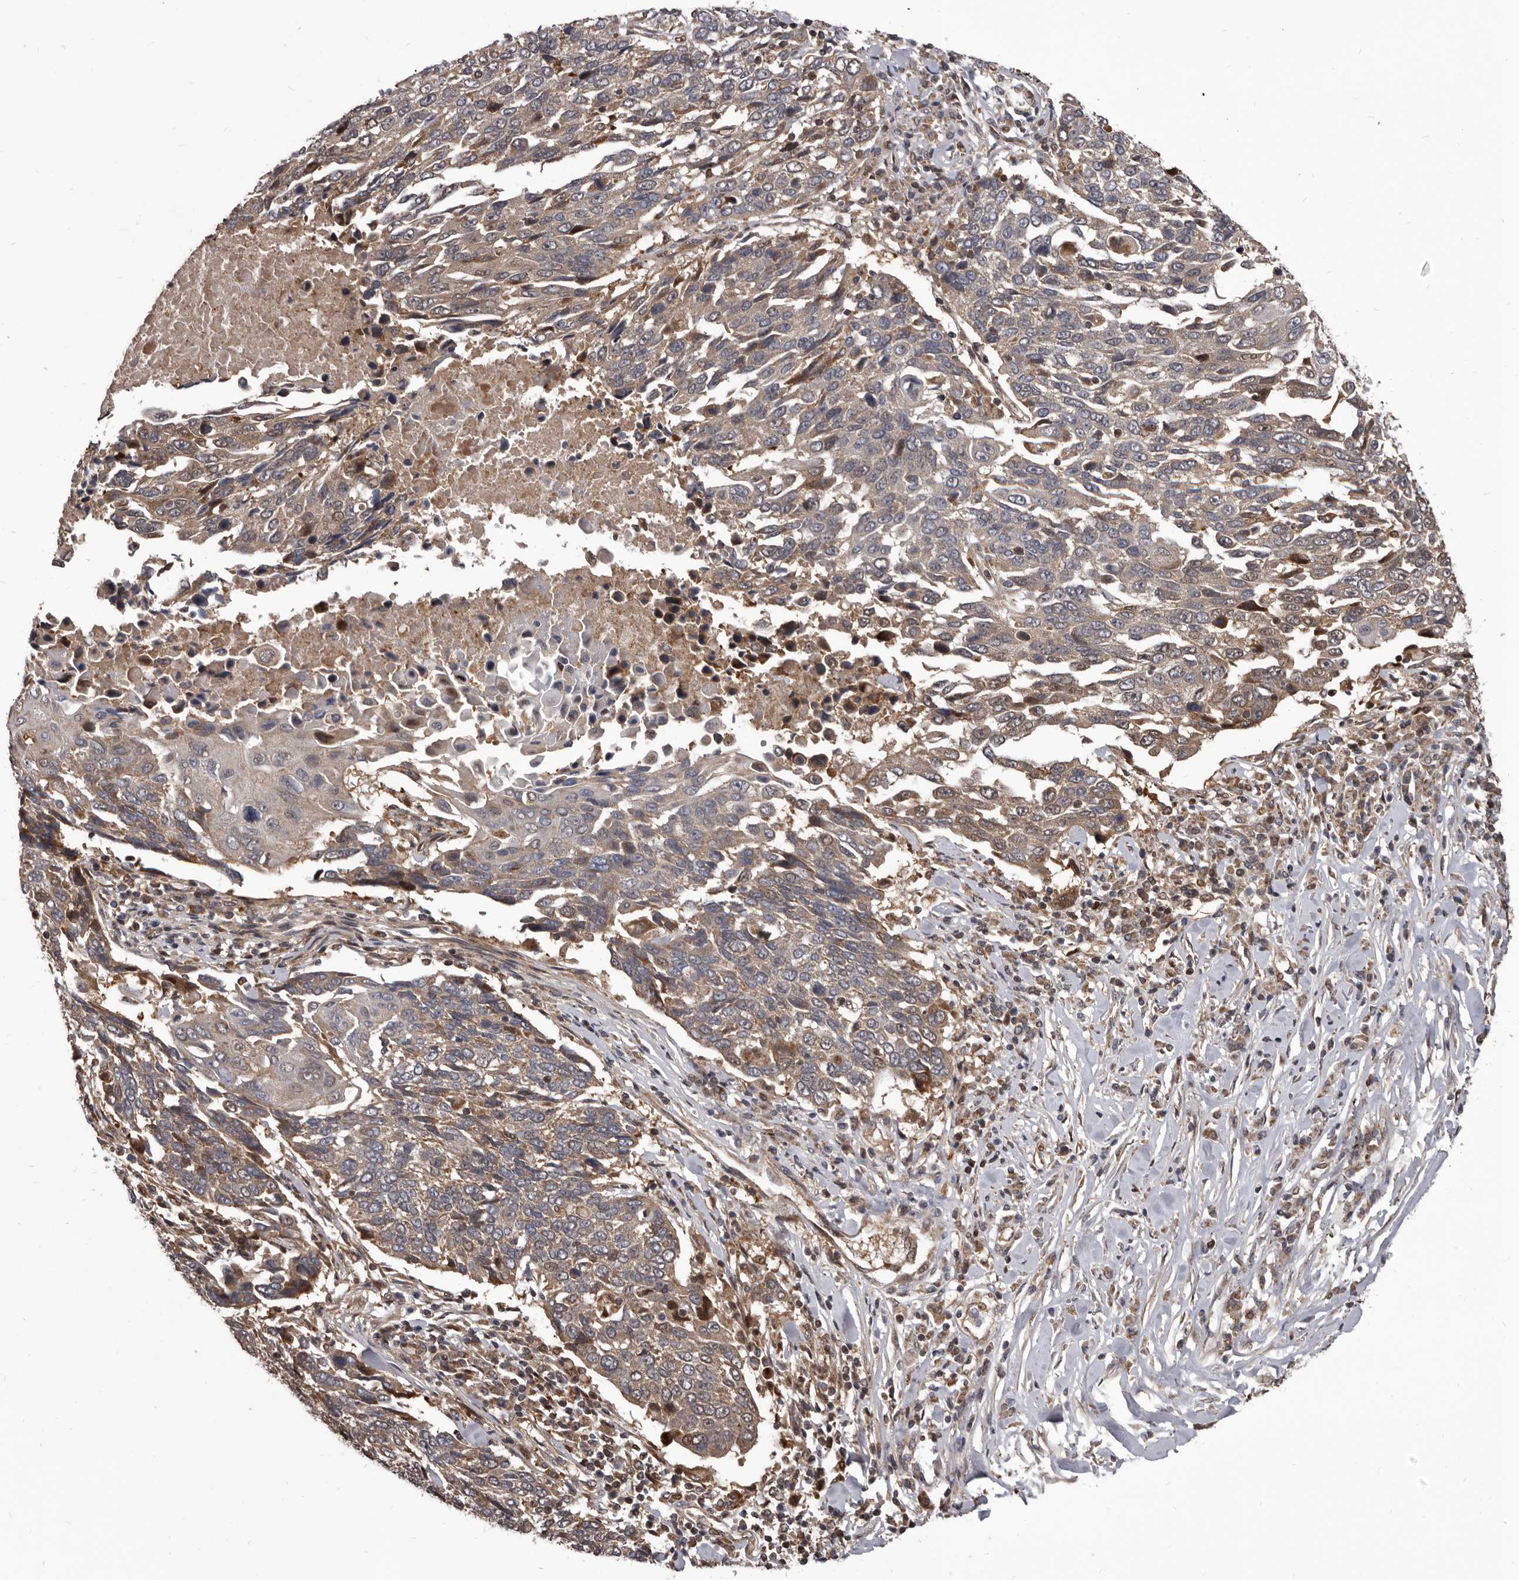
{"staining": {"intensity": "weak", "quantity": "25%-75%", "location": "cytoplasmic/membranous"}, "tissue": "lung cancer", "cell_type": "Tumor cells", "image_type": "cancer", "snomed": [{"axis": "morphology", "description": "Squamous cell carcinoma, NOS"}, {"axis": "topography", "description": "Lung"}], "caption": "Protein expression analysis of human lung cancer reveals weak cytoplasmic/membranous staining in approximately 25%-75% of tumor cells. (DAB = brown stain, brightfield microscopy at high magnification).", "gene": "MAP3K14", "patient": {"sex": "male", "age": 66}}